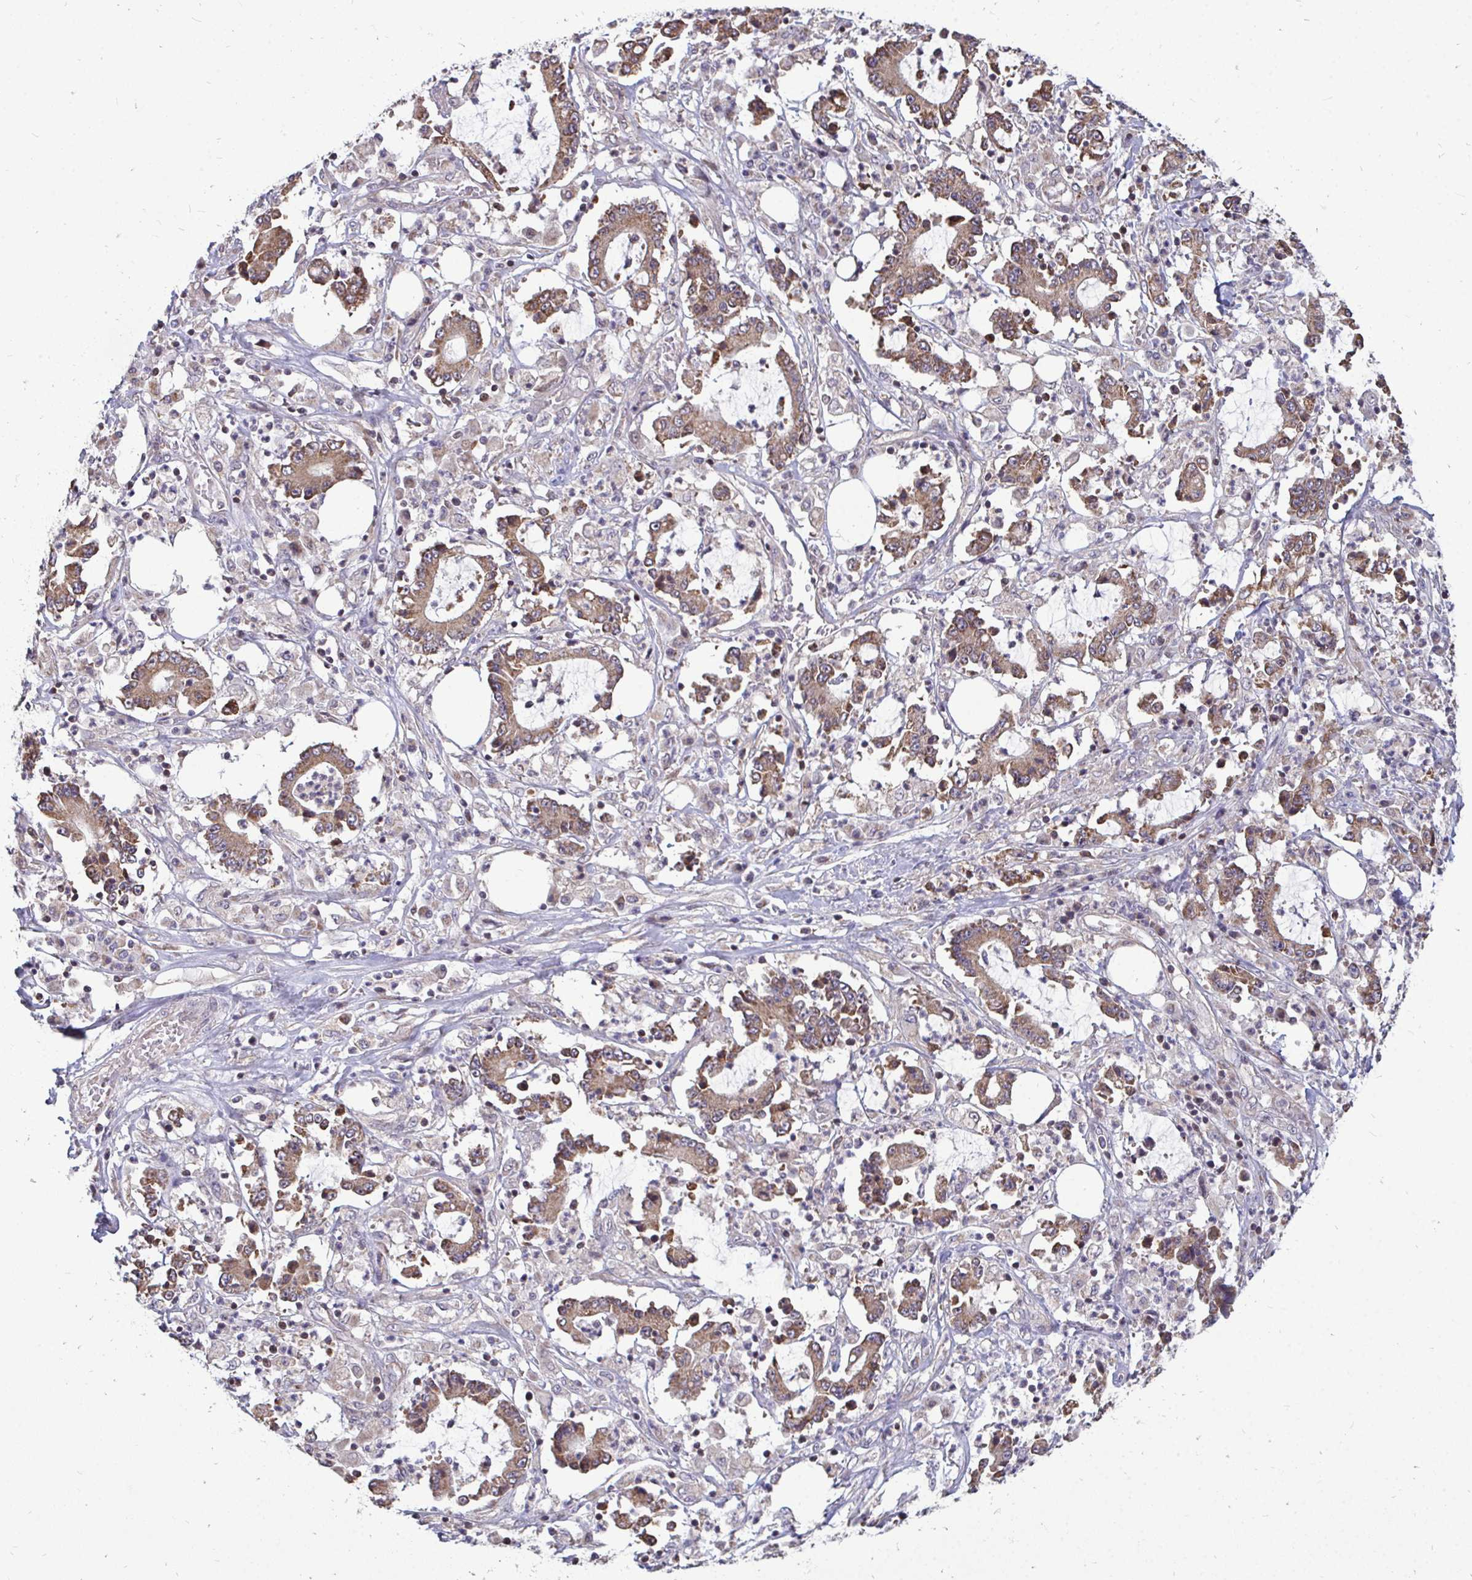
{"staining": {"intensity": "weak", "quantity": ">75%", "location": "cytoplasmic/membranous"}, "tissue": "stomach cancer", "cell_type": "Tumor cells", "image_type": "cancer", "snomed": [{"axis": "morphology", "description": "Adenocarcinoma, NOS"}, {"axis": "topography", "description": "Stomach, upper"}], "caption": "A brown stain labels weak cytoplasmic/membranous positivity of a protein in human stomach cancer tumor cells.", "gene": "DNAJA2", "patient": {"sex": "male", "age": 68}}